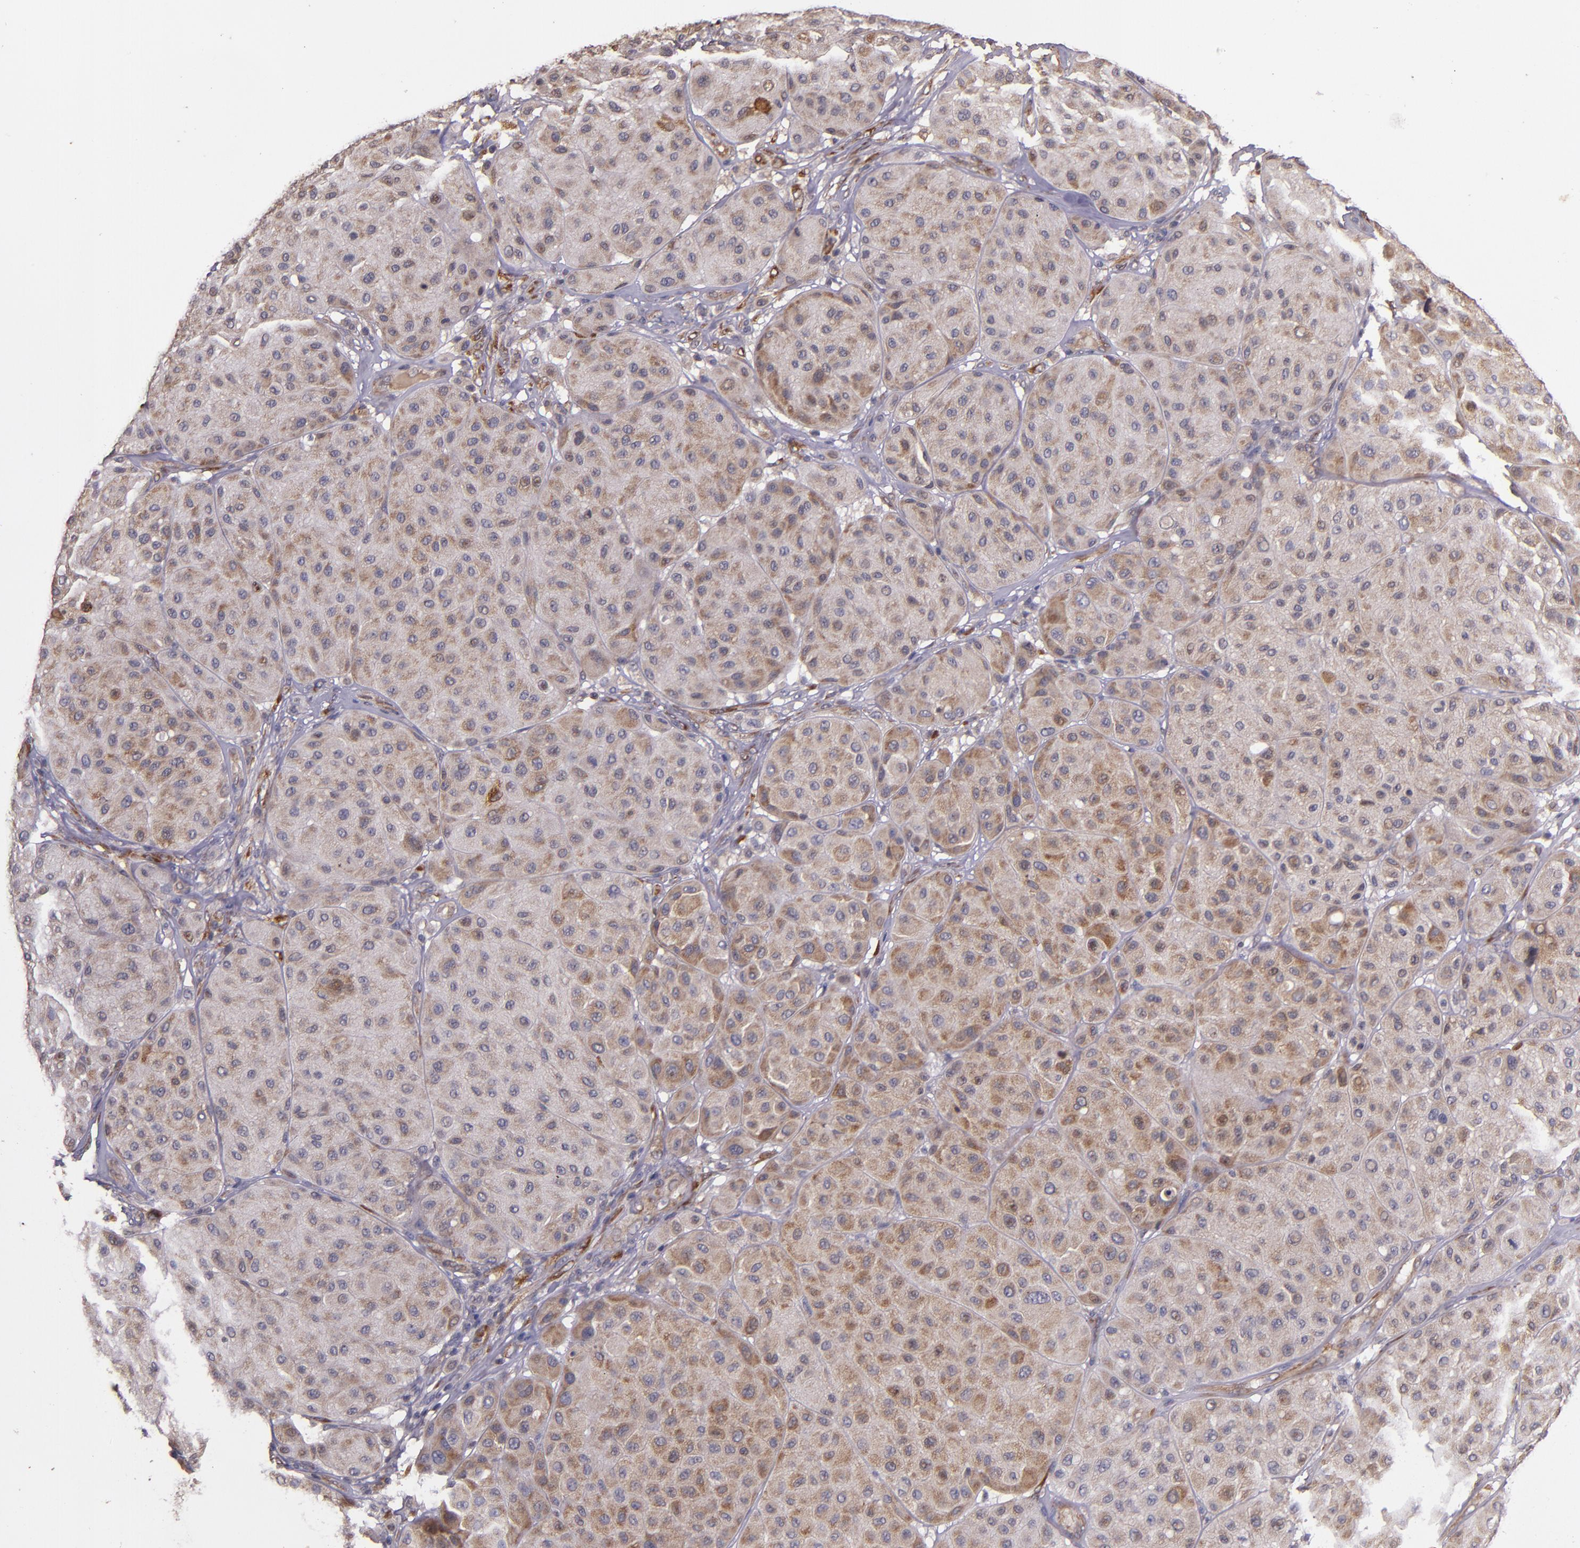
{"staining": {"intensity": "weak", "quantity": ">75%", "location": "cytoplasmic/membranous"}, "tissue": "melanoma", "cell_type": "Tumor cells", "image_type": "cancer", "snomed": [{"axis": "morphology", "description": "Normal tissue, NOS"}, {"axis": "morphology", "description": "Malignant melanoma, Metastatic site"}, {"axis": "topography", "description": "Skin"}], "caption": "Malignant melanoma (metastatic site) stained with IHC exhibits weak cytoplasmic/membranous staining in approximately >75% of tumor cells. (DAB (3,3'-diaminobenzidine) = brown stain, brightfield microscopy at high magnification).", "gene": "PRAF2", "patient": {"sex": "male", "age": 41}}